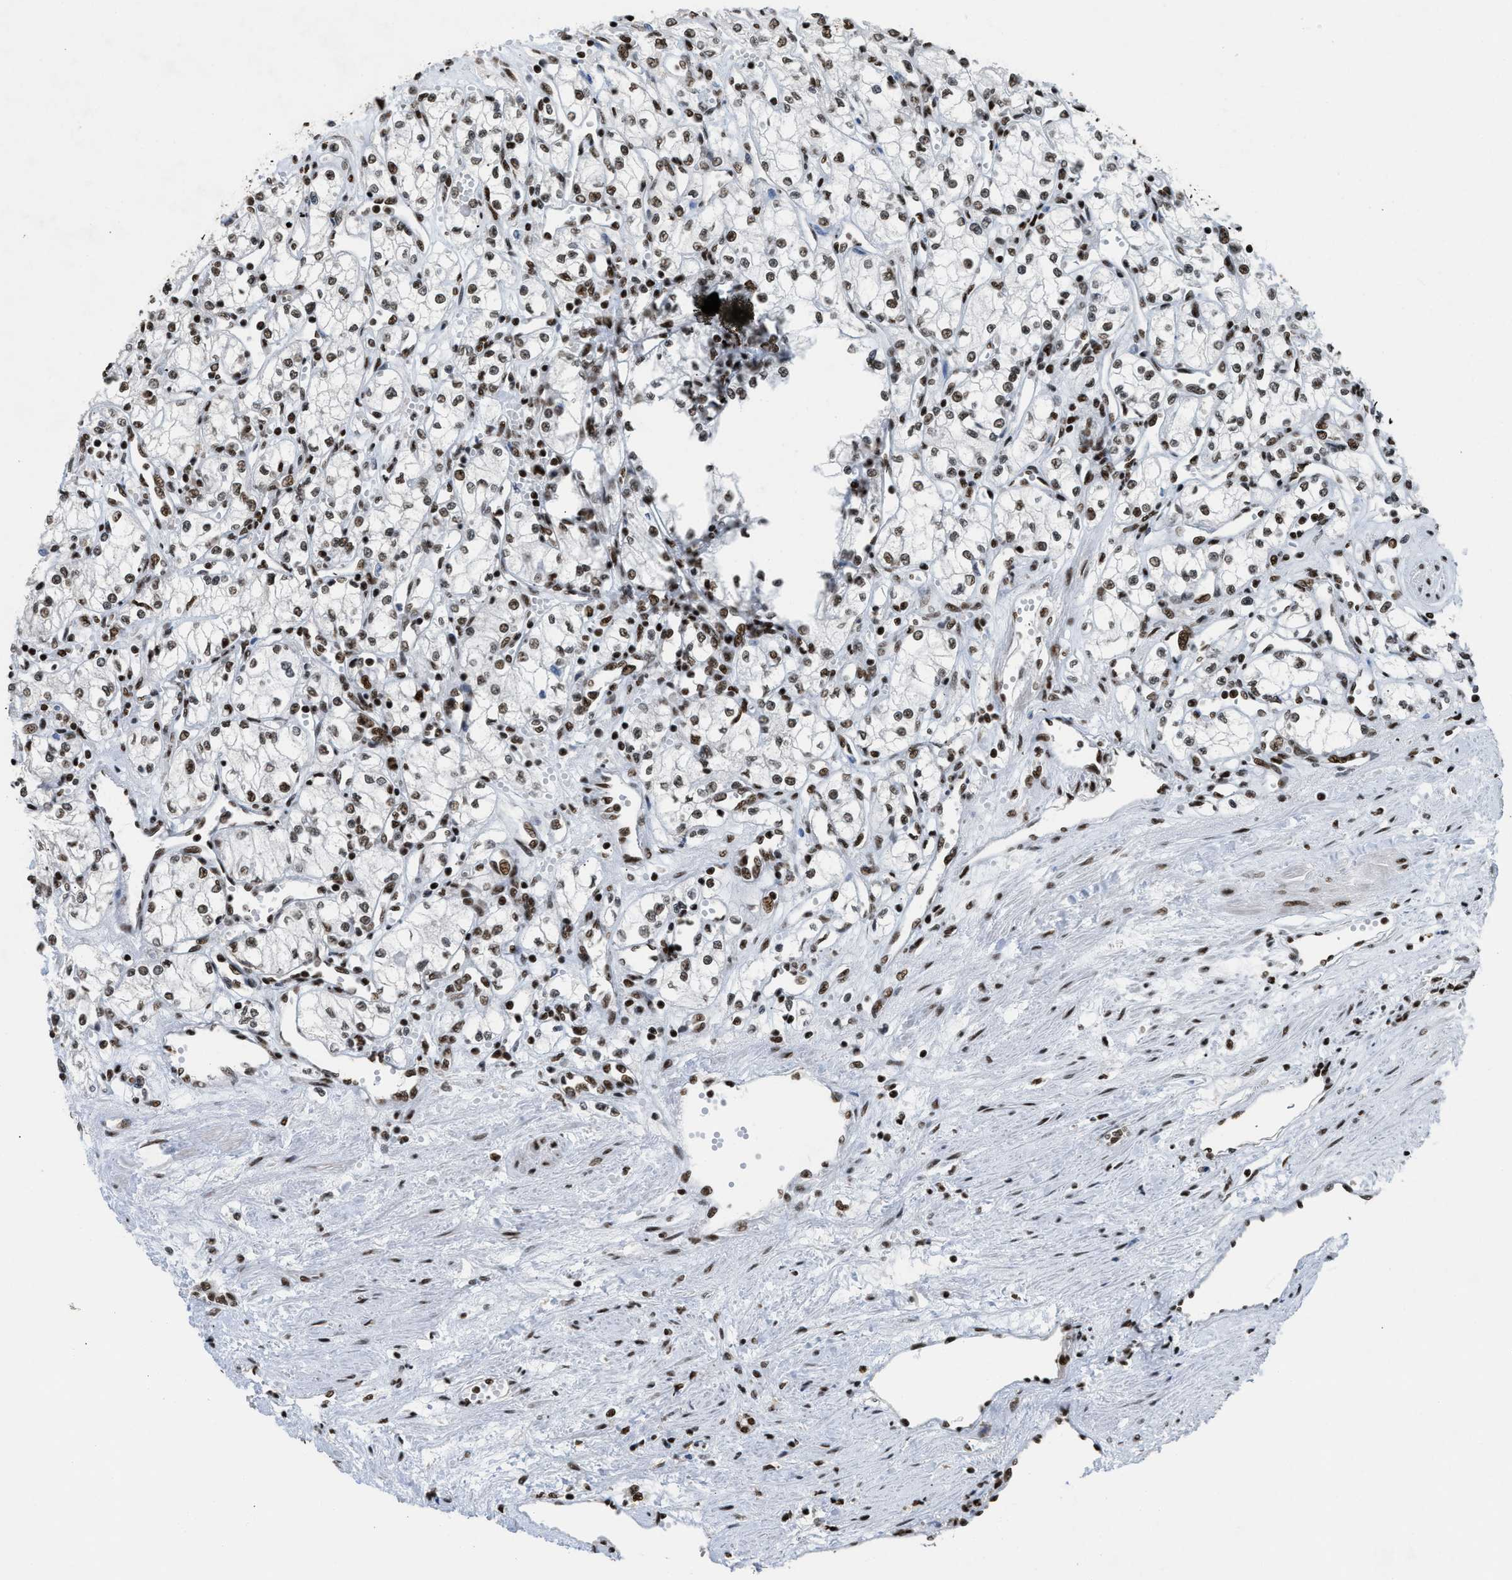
{"staining": {"intensity": "moderate", "quantity": ">75%", "location": "nuclear"}, "tissue": "renal cancer", "cell_type": "Tumor cells", "image_type": "cancer", "snomed": [{"axis": "morphology", "description": "Adenocarcinoma, NOS"}, {"axis": "topography", "description": "Kidney"}], "caption": "Approximately >75% of tumor cells in renal adenocarcinoma reveal moderate nuclear protein staining as visualized by brown immunohistochemical staining.", "gene": "SCAF4", "patient": {"sex": "male", "age": 59}}